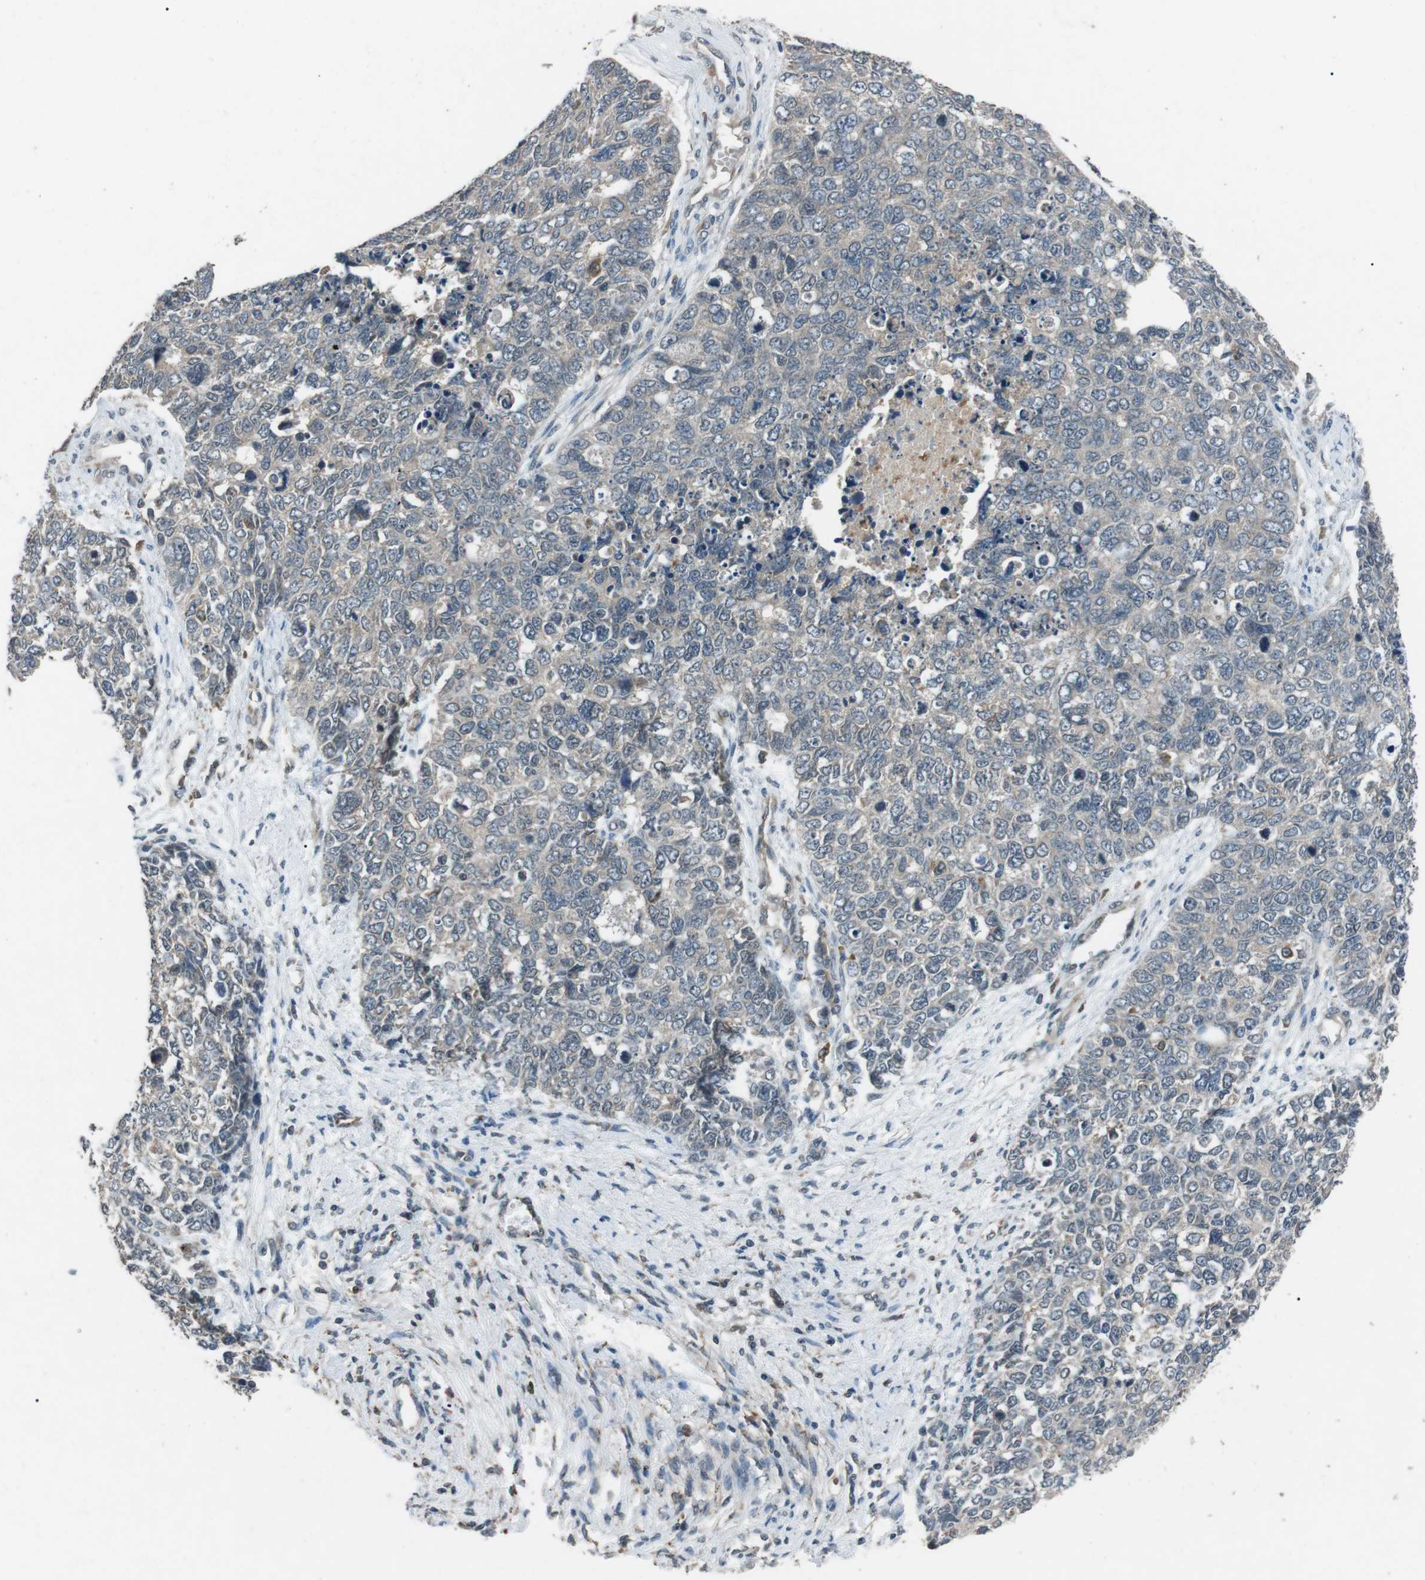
{"staining": {"intensity": "negative", "quantity": "none", "location": "none"}, "tissue": "cervical cancer", "cell_type": "Tumor cells", "image_type": "cancer", "snomed": [{"axis": "morphology", "description": "Squamous cell carcinoma, NOS"}, {"axis": "topography", "description": "Cervix"}], "caption": "This is an immunohistochemistry micrograph of human cervical squamous cell carcinoma. There is no staining in tumor cells.", "gene": "NEK7", "patient": {"sex": "female", "age": 63}}